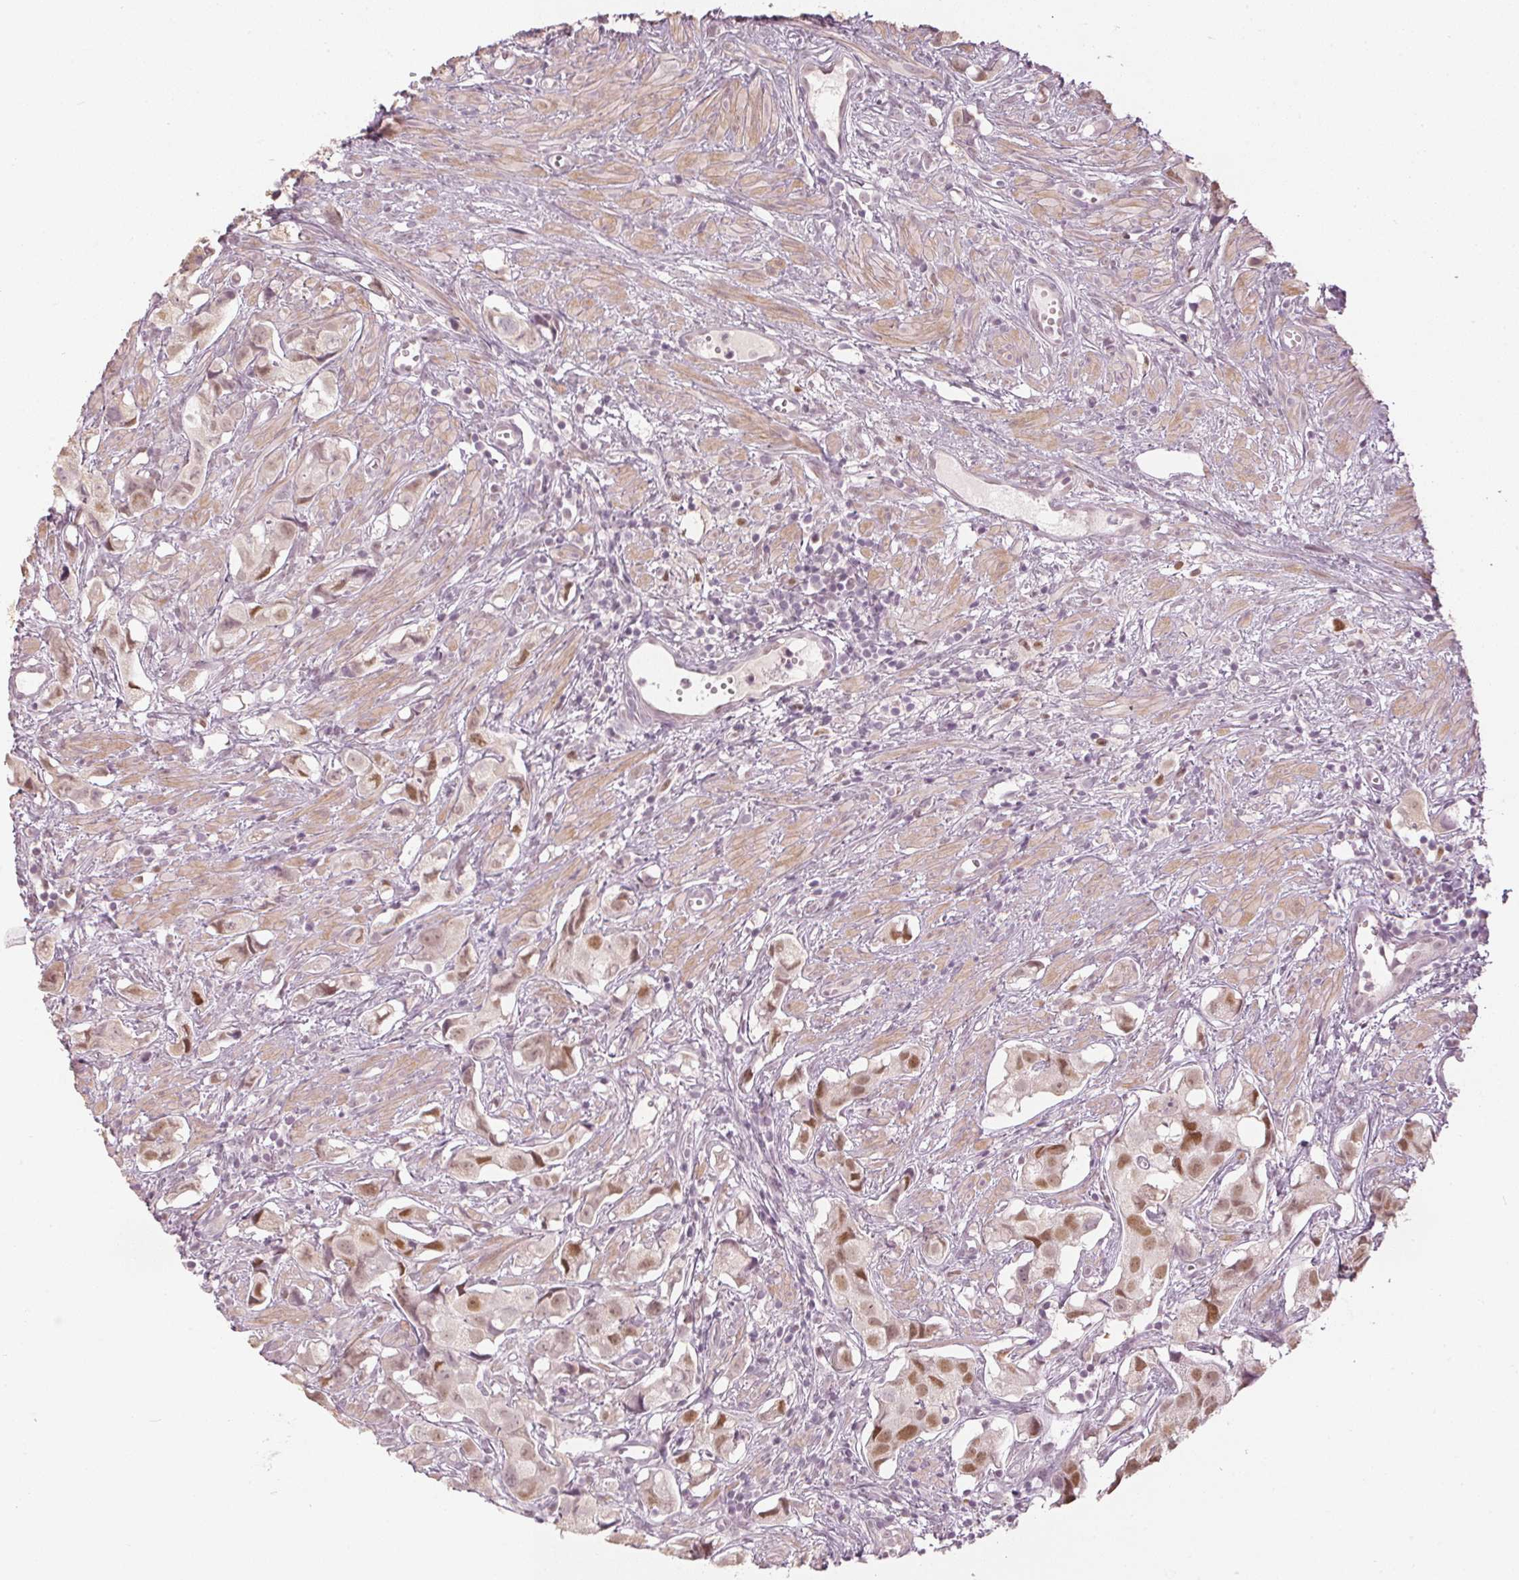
{"staining": {"intensity": "moderate", "quantity": ">75%", "location": "nuclear"}, "tissue": "prostate cancer", "cell_type": "Tumor cells", "image_type": "cancer", "snomed": [{"axis": "morphology", "description": "Adenocarcinoma, High grade"}, {"axis": "topography", "description": "Prostate"}], "caption": "DAB immunohistochemical staining of human adenocarcinoma (high-grade) (prostate) reveals moderate nuclear protein expression in approximately >75% of tumor cells. The staining was performed using DAB to visualize the protein expression in brown, while the nuclei were stained in blue with hematoxylin (Magnification: 20x).", "gene": "SLC39A3", "patient": {"sex": "male", "age": 58}}